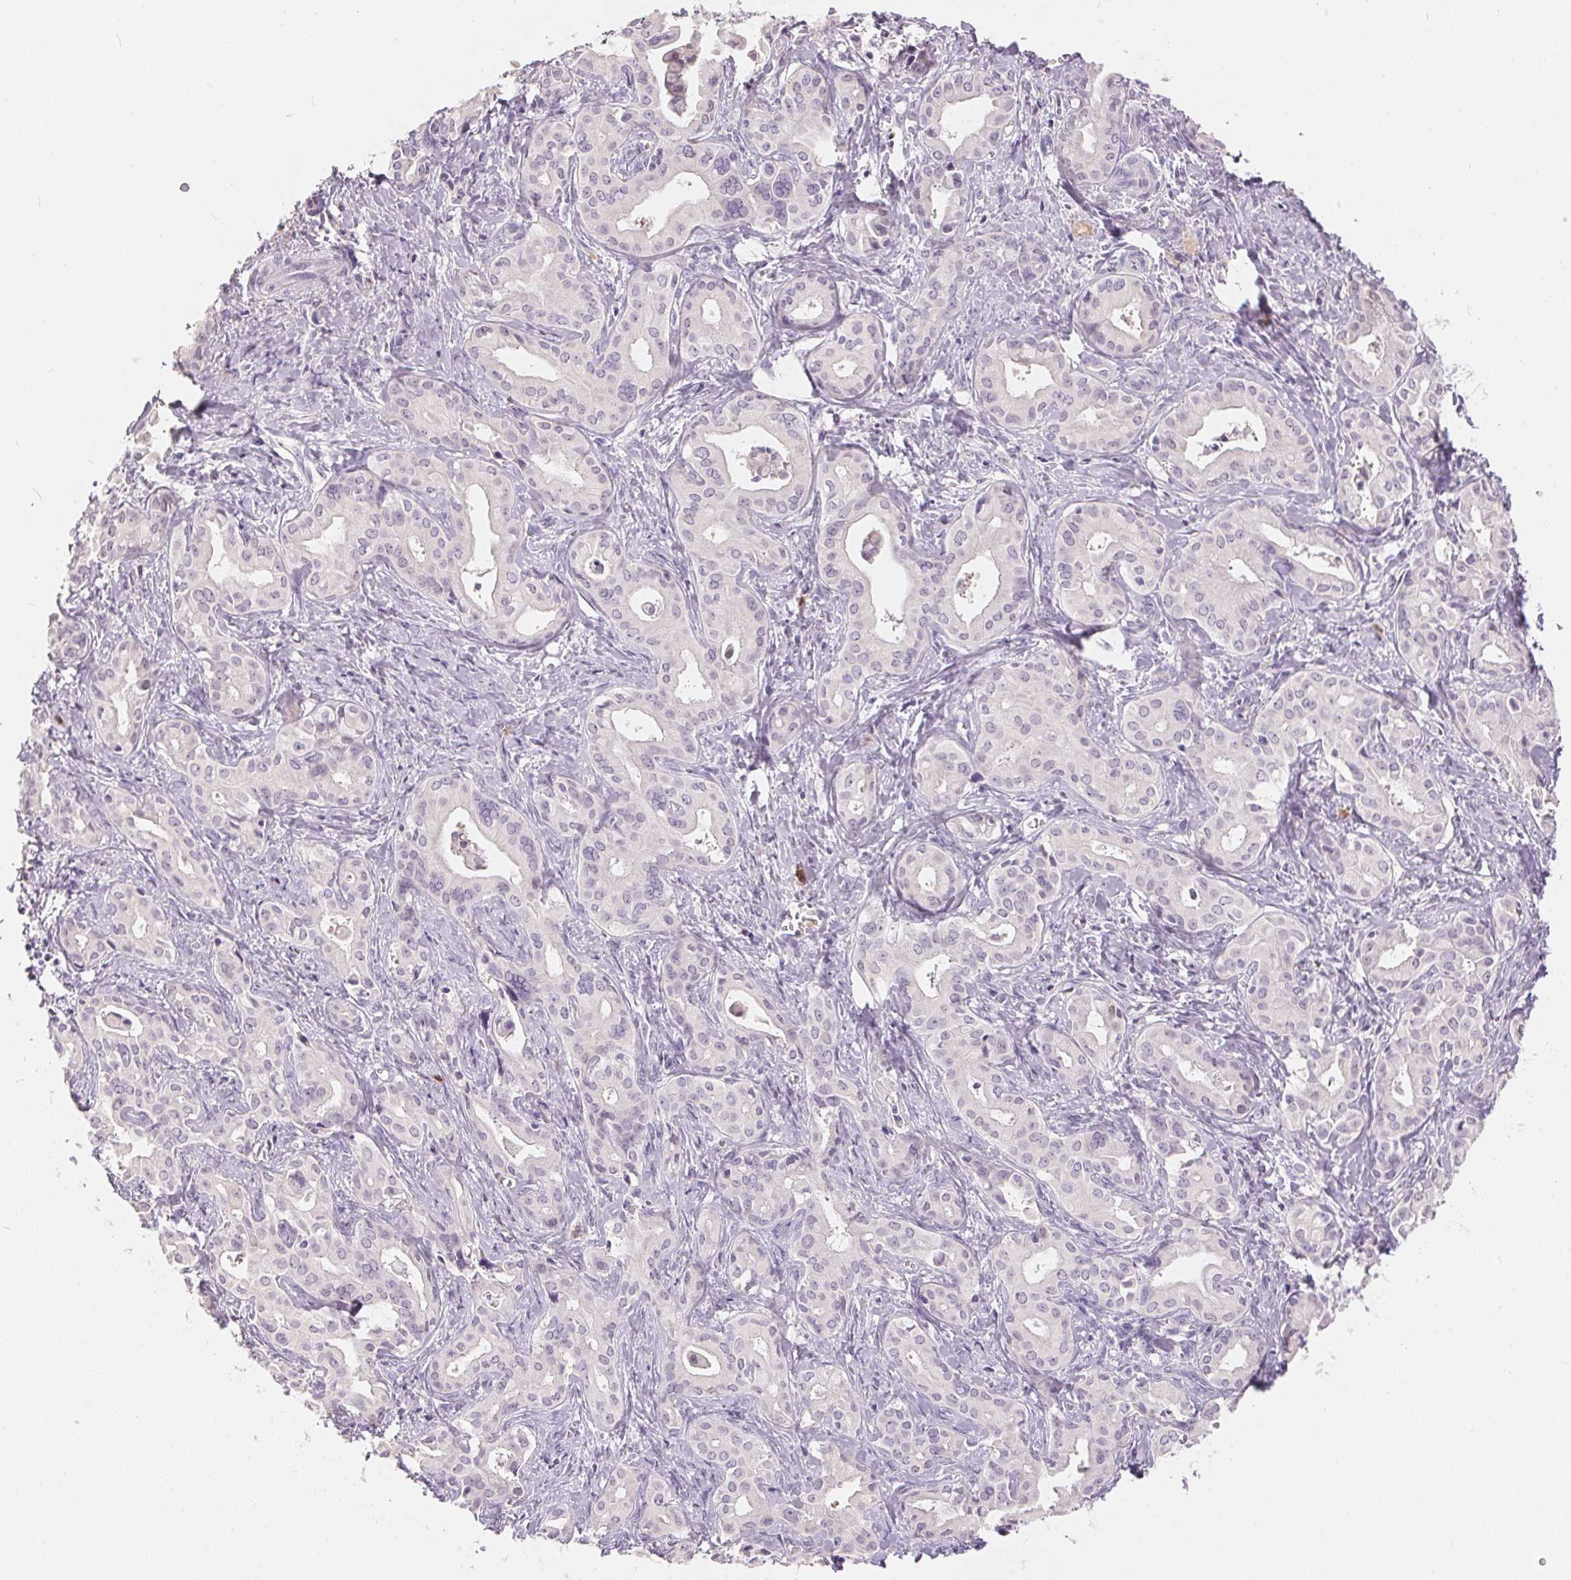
{"staining": {"intensity": "negative", "quantity": "none", "location": "none"}, "tissue": "liver cancer", "cell_type": "Tumor cells", "image_type": "cancer", "snomed": [{"axis": "morphology", "description": "Cholangiocarcinoma"}, {"axis": "topography", "description": "Liver"}], "caption": "DAB immunohistochemical staining of cholangiocarcinoma (liver) shows no significant expression in tumor cells.", "gene": "SERPINB1", "patient": {"sex": "female", "age": 65}}